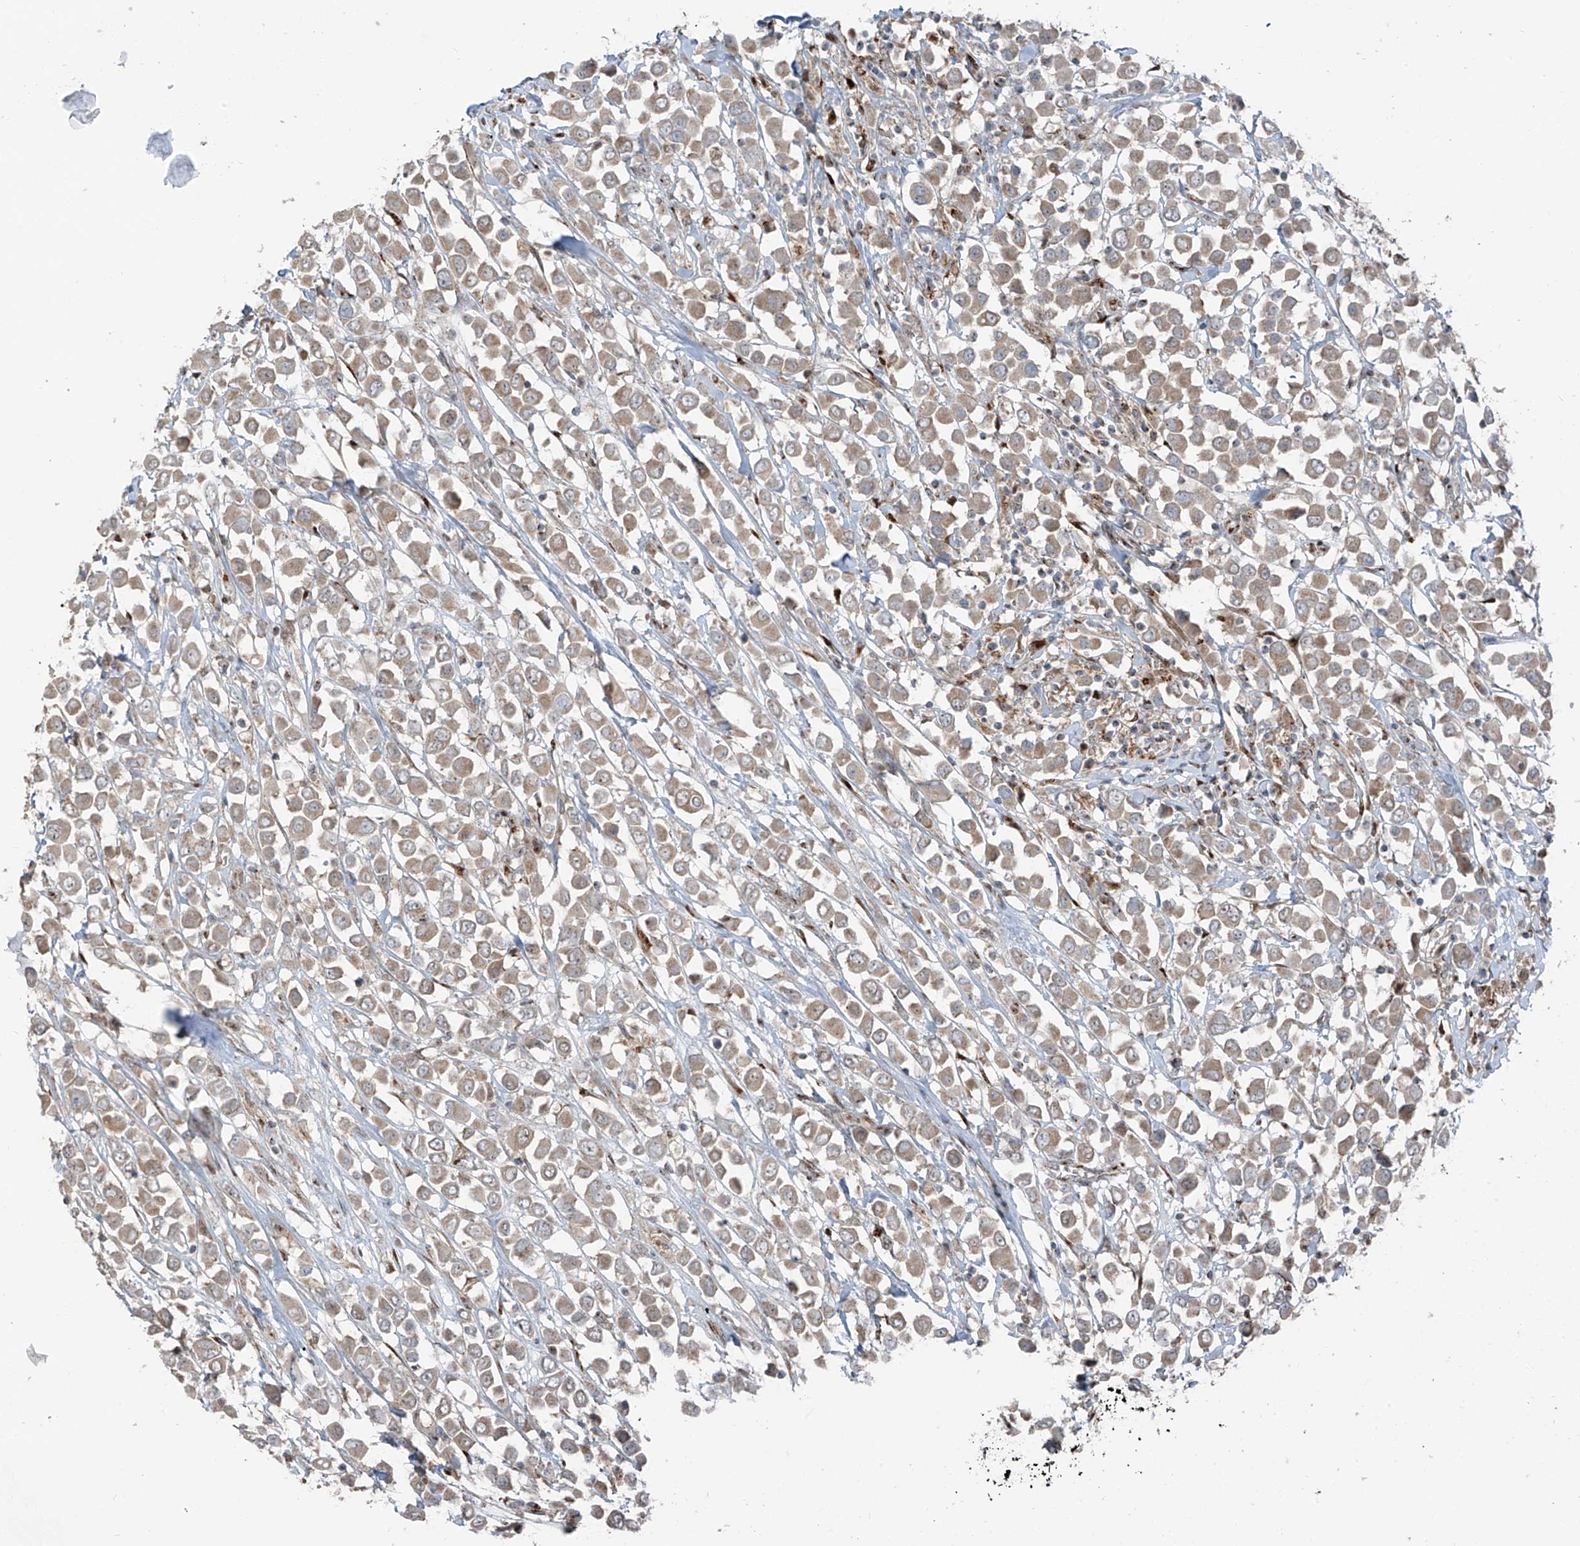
{"staining": {"intensity": "moderate", "quantity": ">75%", "location": "cytoplasmic/membranous"}, "tissue": "breast cancer", "cell_type": "Tumor cells", "image_type": "cancer", "snomed": [{"axis": "morphology", "description": "Duct carcinoma"}, {"axis": "topography", "description": "Breast"}], "caption": "Breast cancer (infiltrating ductal carcinoma) tissue exhibits moderate cytoplasmic/membranous staining in about >75% of tumor cells, visualized by immunohistochemistry.", "gene": "ERLEC1", "patient": {"sex": "female", "age": 61}}